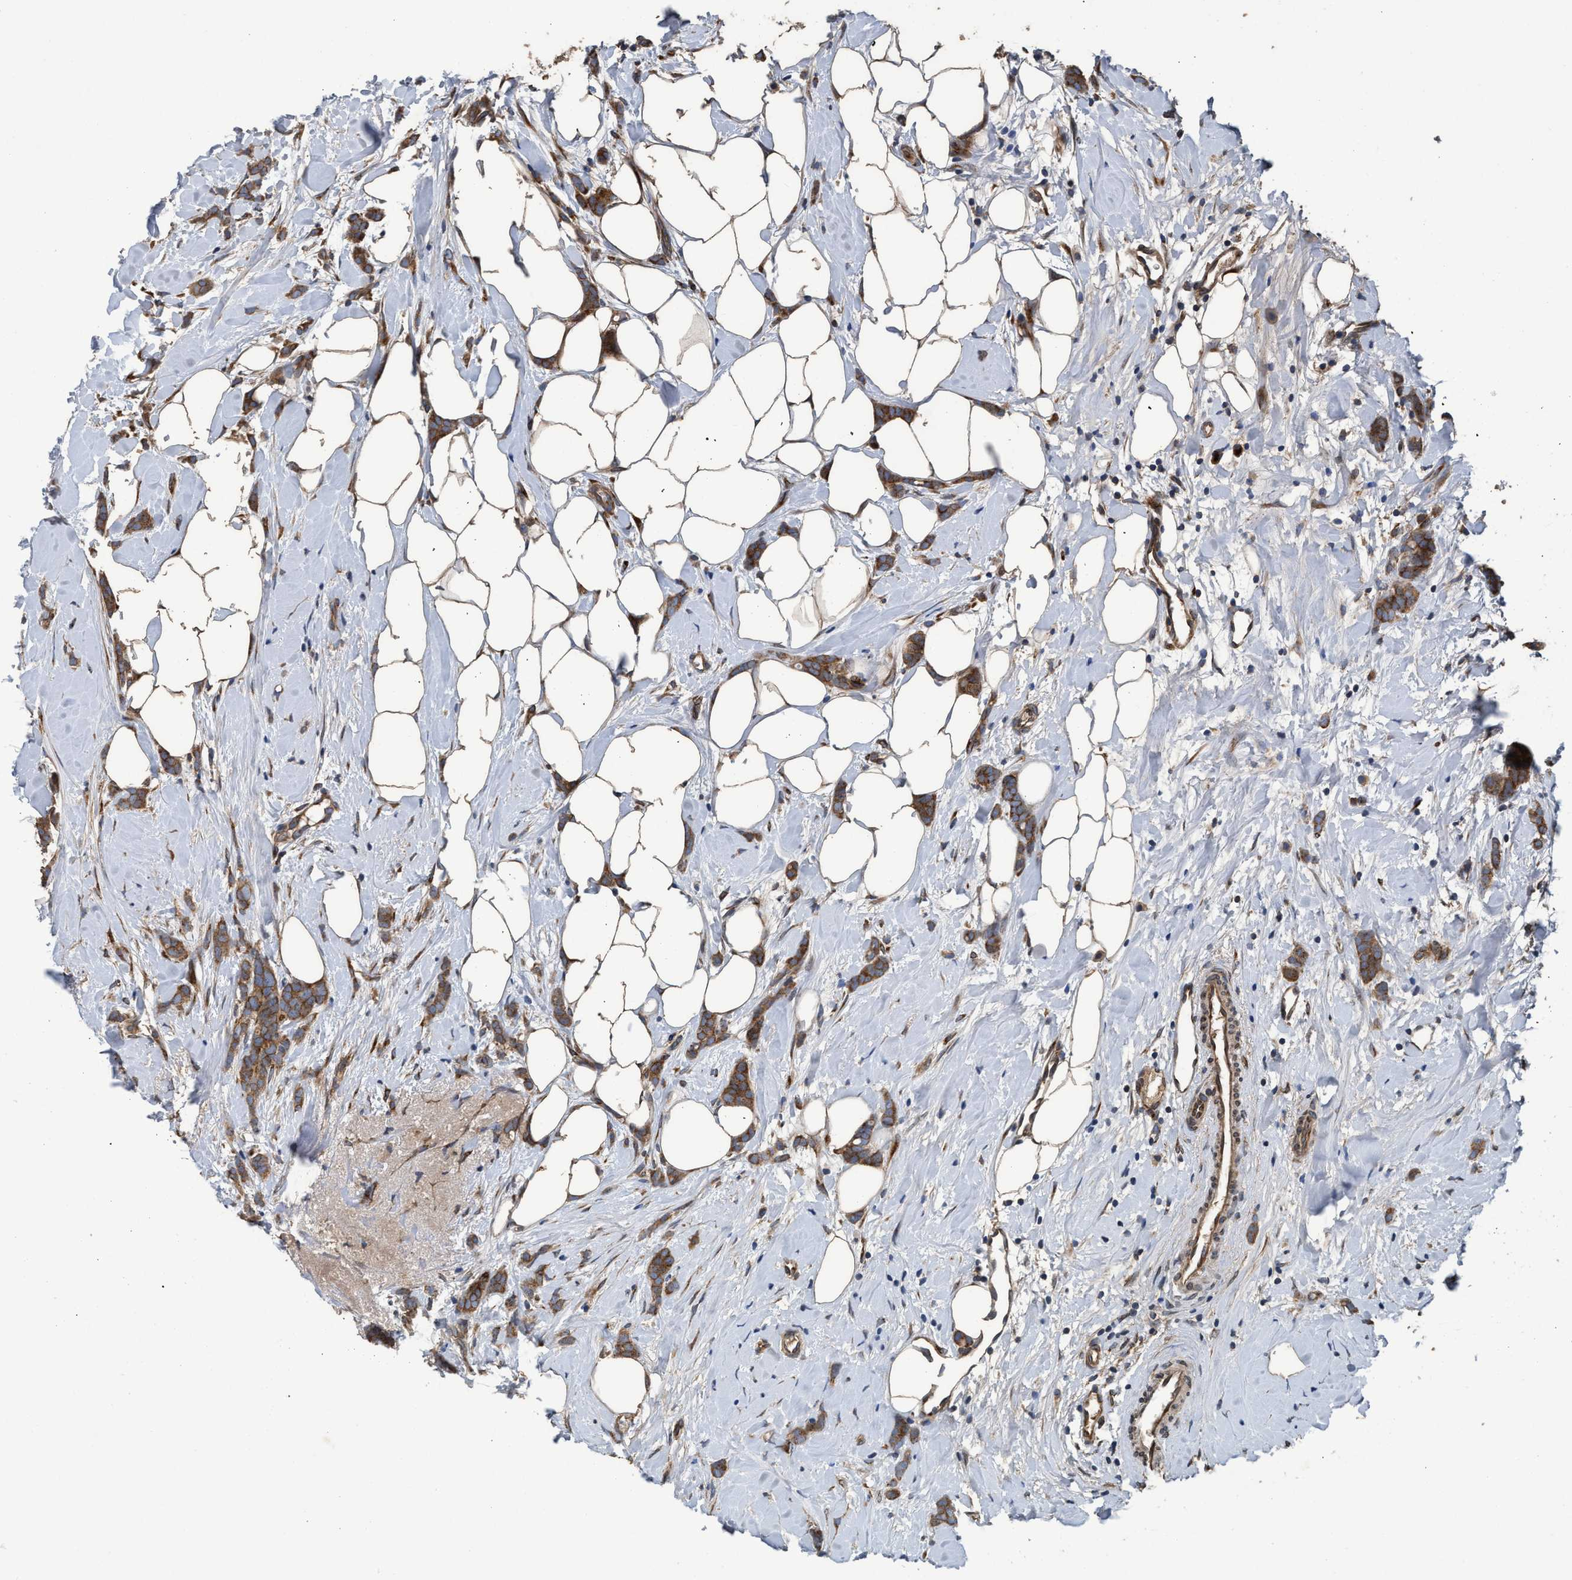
{"staining": {"intensity": "moderate", "quantity": ">75%", "location": "cytoplasmic/membranous"}, "tissue": "breast cancer", "cell_type": "Tumor cells", "image_type": "cancer", "snomed": [{"axis": "morphology", "description": "Lobular carcinoma, in situ"}, {"axis": "morphology", "description": "Lobular carcinoma"}, {"axis": "topography", "description": "Breast"}], "caption": "Tumor cells exhibit medium levels of moderate cytoplasmic/membranous expression in approximately >75% of cells in breast lobular carcinoma. Using DAB (brown) and hematoxylin (blue) stains, captured at high magnification using brightfield microscopy.", "gene": "MACC1", "patient": {"sex": "female", "age": 41}}